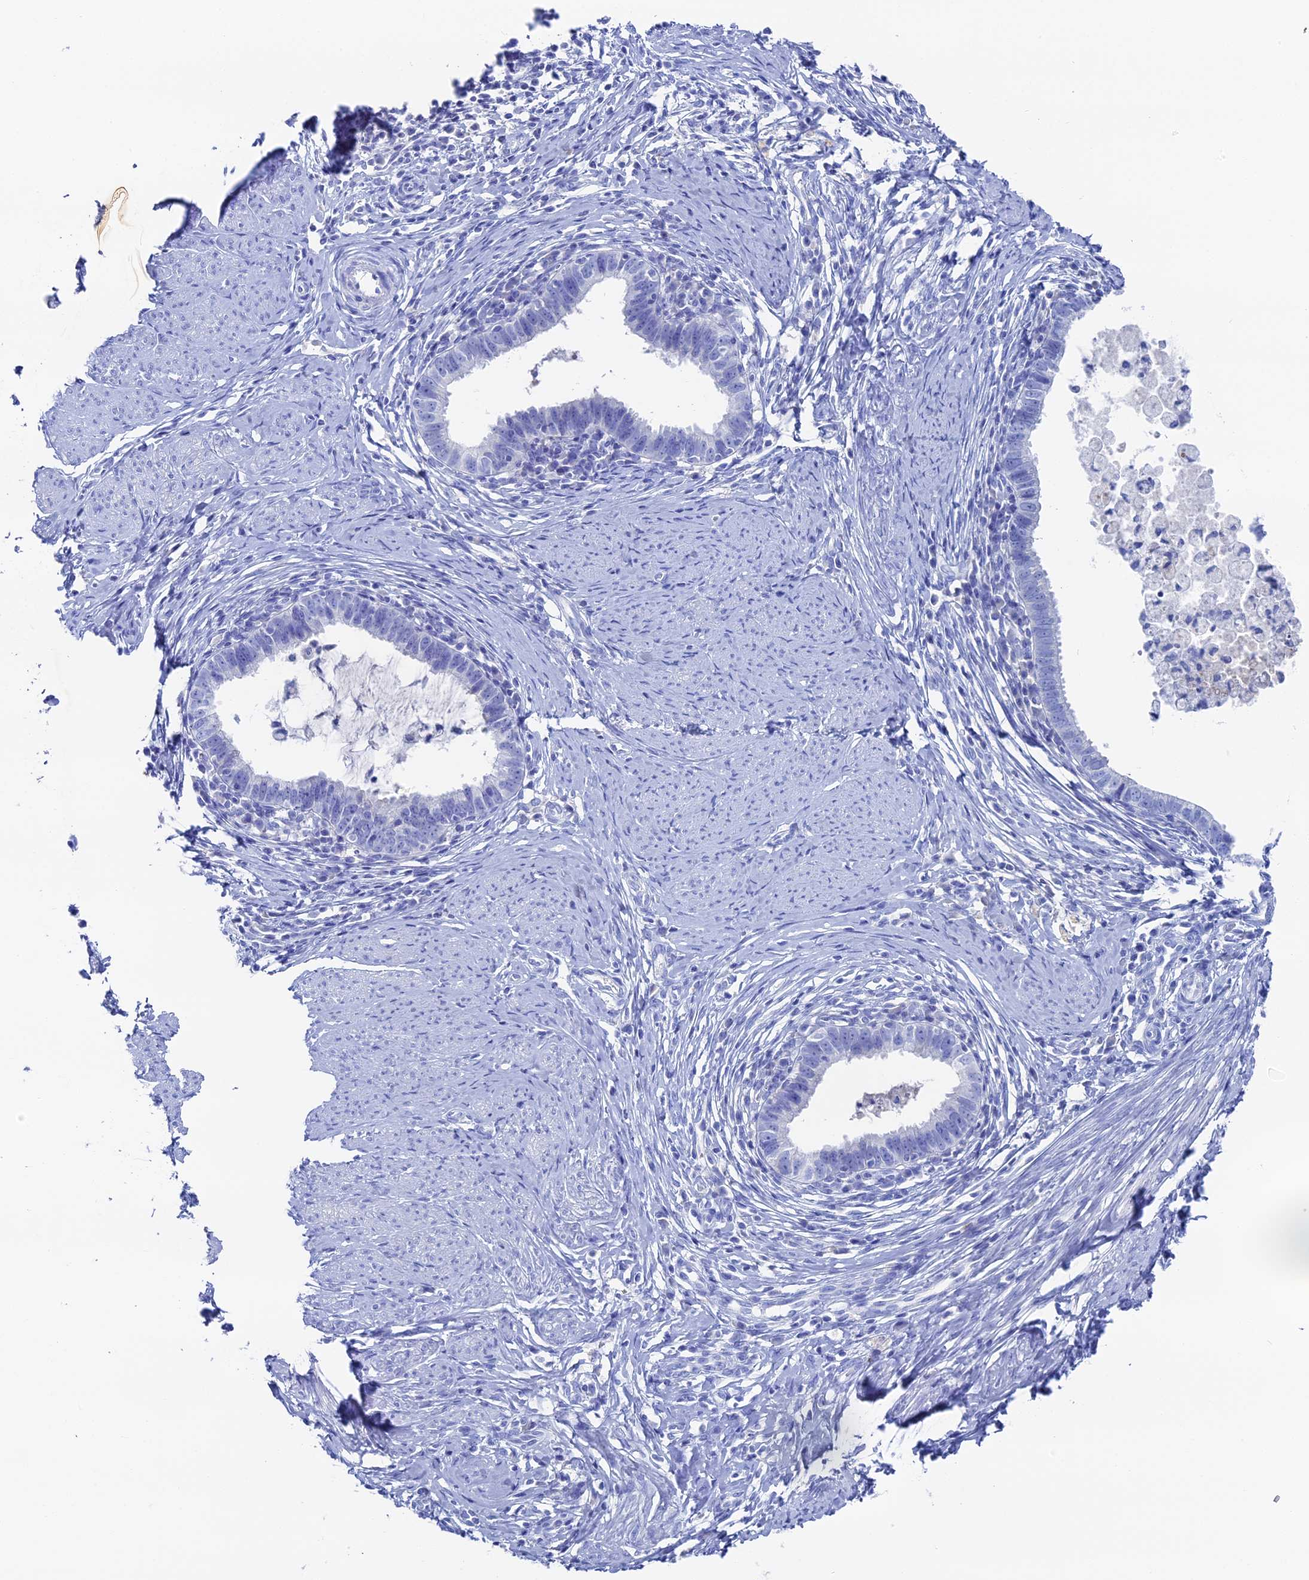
{"staining": {"intensity": "negative", "quantity": "none", "location": "none"}, "tissue": "cervical cancer", "cell_type": "Tumor cells", "image_type": "cancer", "snomed": [{"axis": "morphology", "description": "Adenocarcinoma, NOS"}, {"axis": "topography", "description": "Cervix"}], "caption": "Immunohistochemistry (IHC) of cervical adenocarcinoma displays no positivity in tumor cells. (Immunohistochemistry, brightfield microscopy, high magnification).", "gene": "UNC119", "patient": {"sex": "female", "age": 36}}